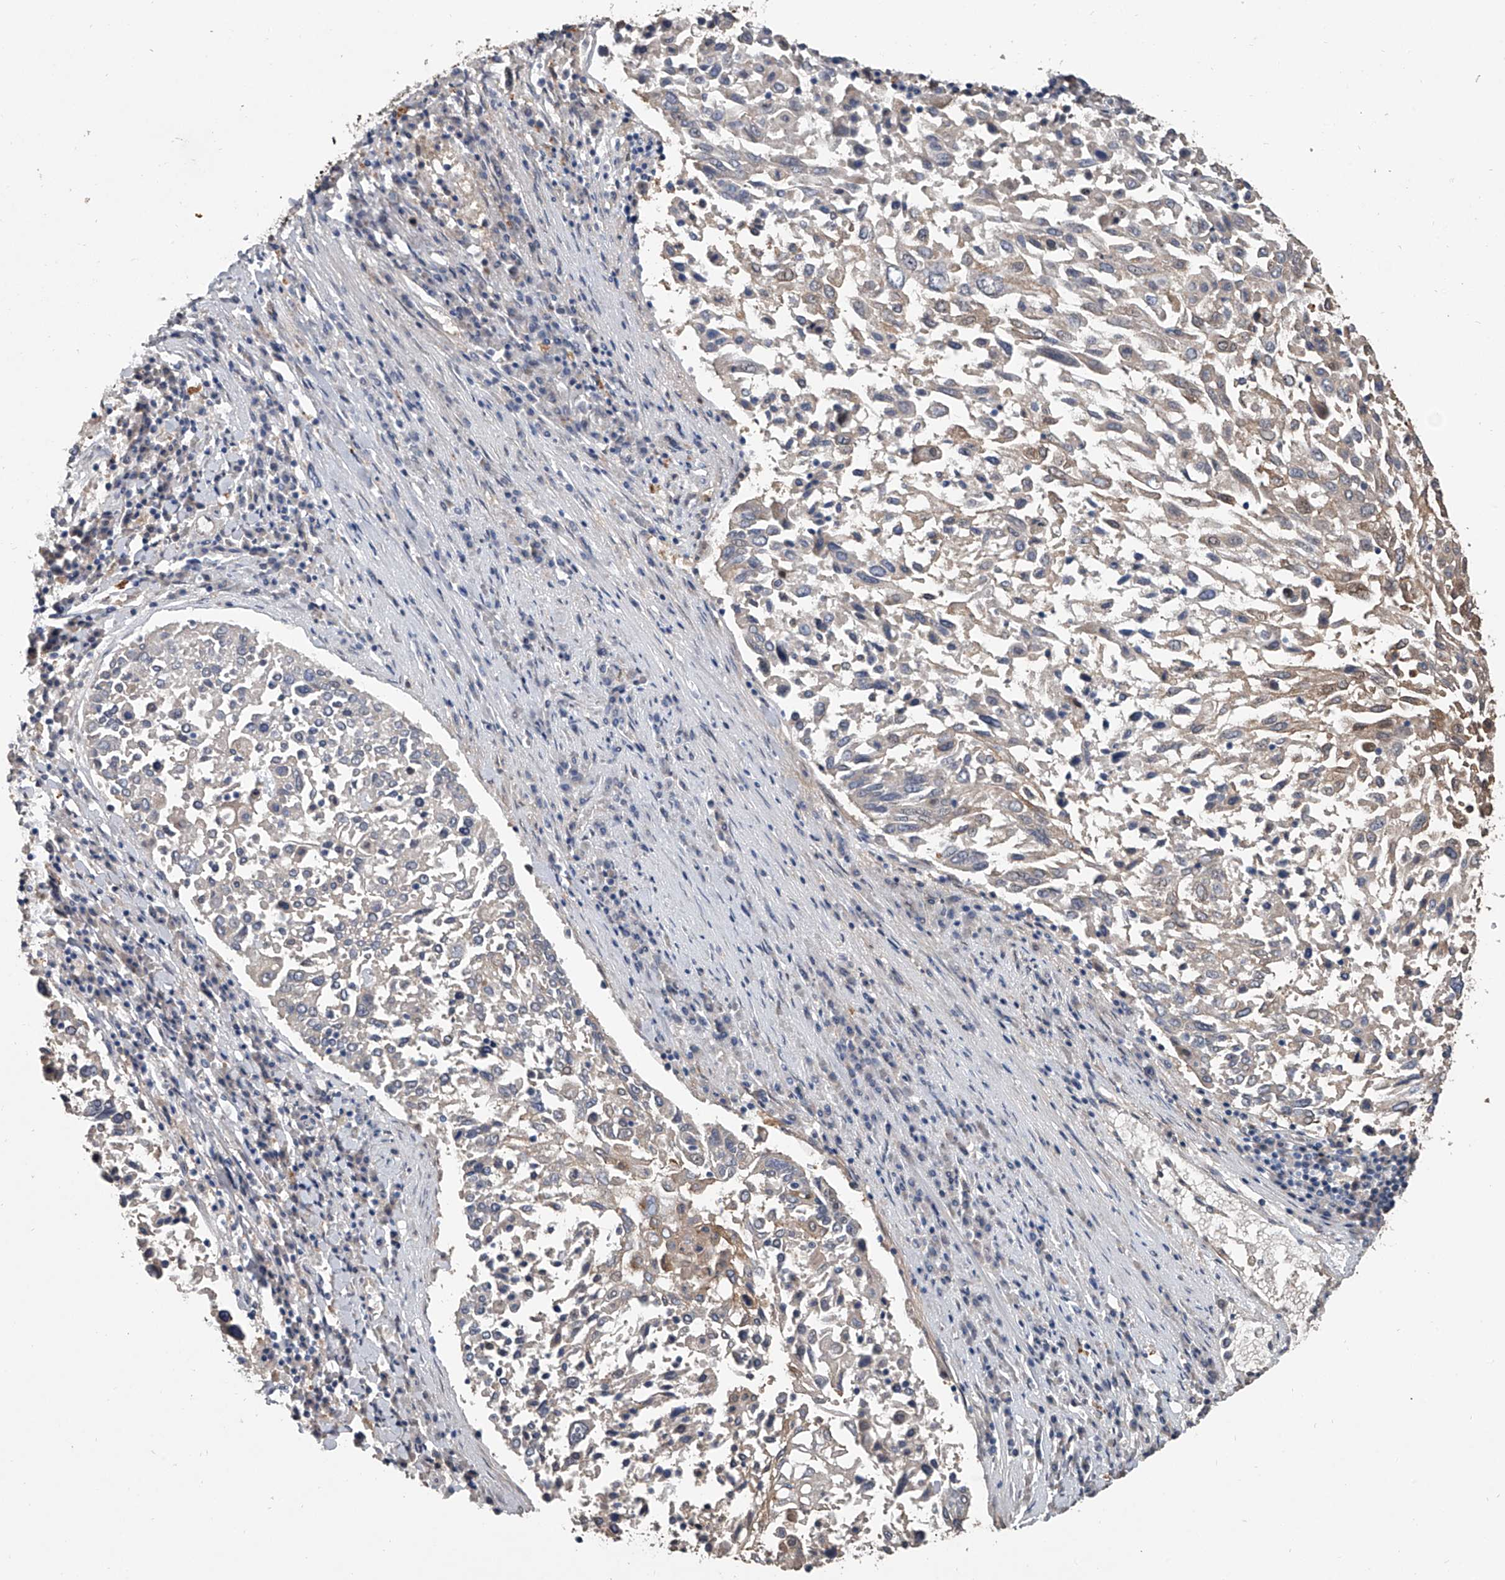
{"staining": {"intensity": "weak", "quantity": "<25%", "location": "cytoplasmic/membranous"}, "tissue": "lung cancer", "cell_type": "Tumor cells", "image_type": "cancer", "snomed": [{"axis": "morphology", "description": "Squamous cell carcinoma, NOS"}, {"axis": "topography", "description": "Lung"}], "caption": "Immunohistochemical staining of lung squamous cell carcinoma displays no significant staining in tumor cells.", "gene": "DOCK9", "patient": {"sex": "male", "age": 65}}